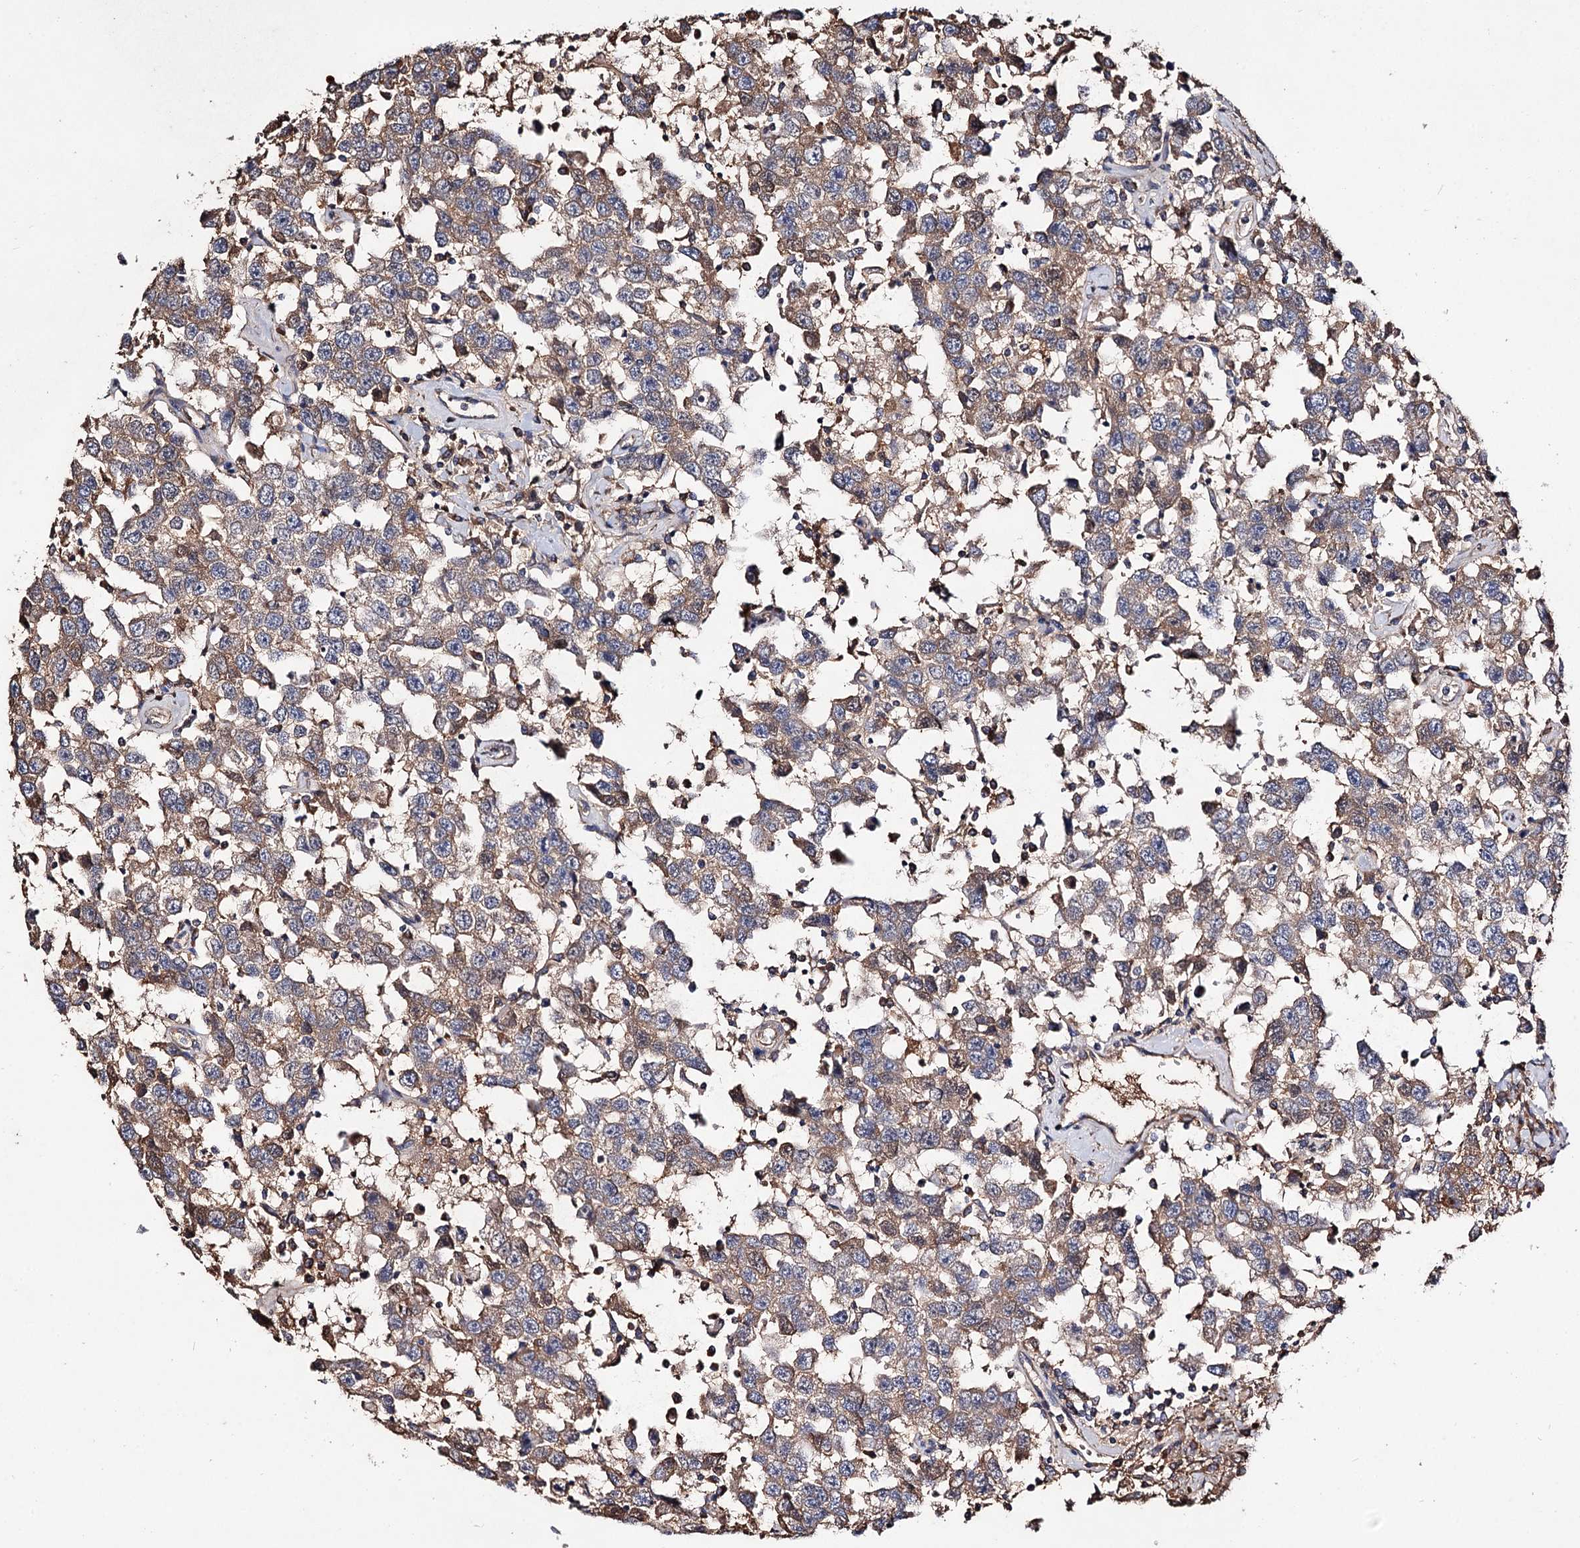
{"staining": {"intensity": "weak", "quantity": ">75%", "location": "cytoplasmic/membranous"}, "tissue": "testis cancer", "cell_type": "Tumor cells", "image_type": "cancer", "snomed": [{"axis": "morphology", "description": "Seminoma, NOS"}, {"axis": "topography", "description": "Testis"}], "caption": "Protein staining of testis seminoma tissue exhibits weak cytoplasmic/membranous expression in approximately >75% of tumor cells.", "gene": "ARFIP2", "patient": {"sex": "male", "age": 41}}